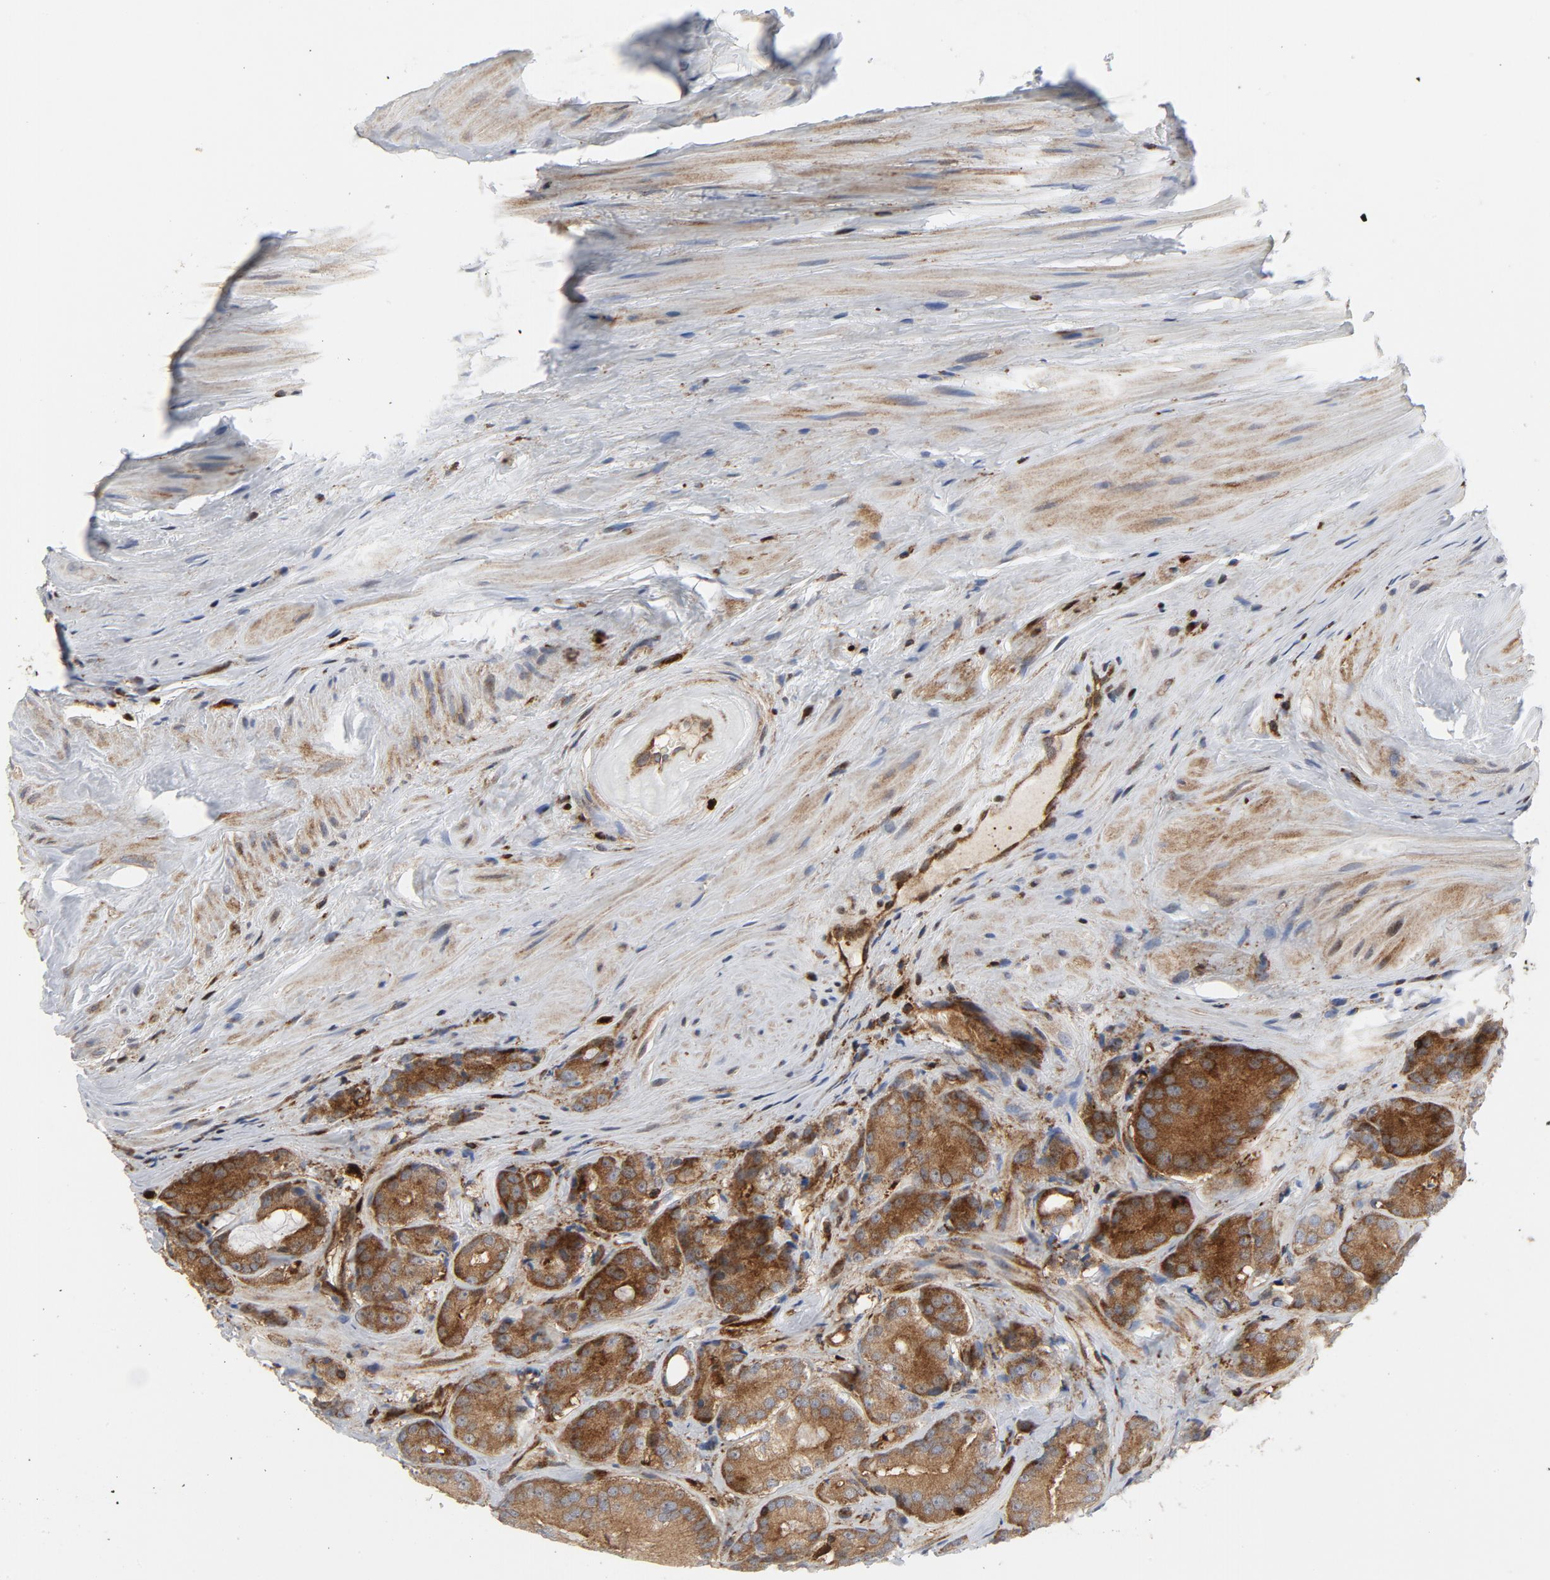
{"staining": {"intensity": "moderate", "quantity": ">75%", "location": "cytoplasmic/membranous"}, "tissue": "prostate cancer", "cell_type": "Tumor cells", "image_type": "cancer", "snomed": [{"axis": "morphology", "description": "Adenocarcinoma, High grade"}, {"axis": "topography", "description": "Prostate"}], "caption": "The photomicrograph reveals a brown stain indicating the presence of a protein in the cytoplasmic/membranous of tumor cells in prostate cancer (adenocarcinoma (high-grade)). (IHC, brightfield microscopy, high magnification).", "gene": "YES1", "patient": {"sex": "male", "age": 70}}